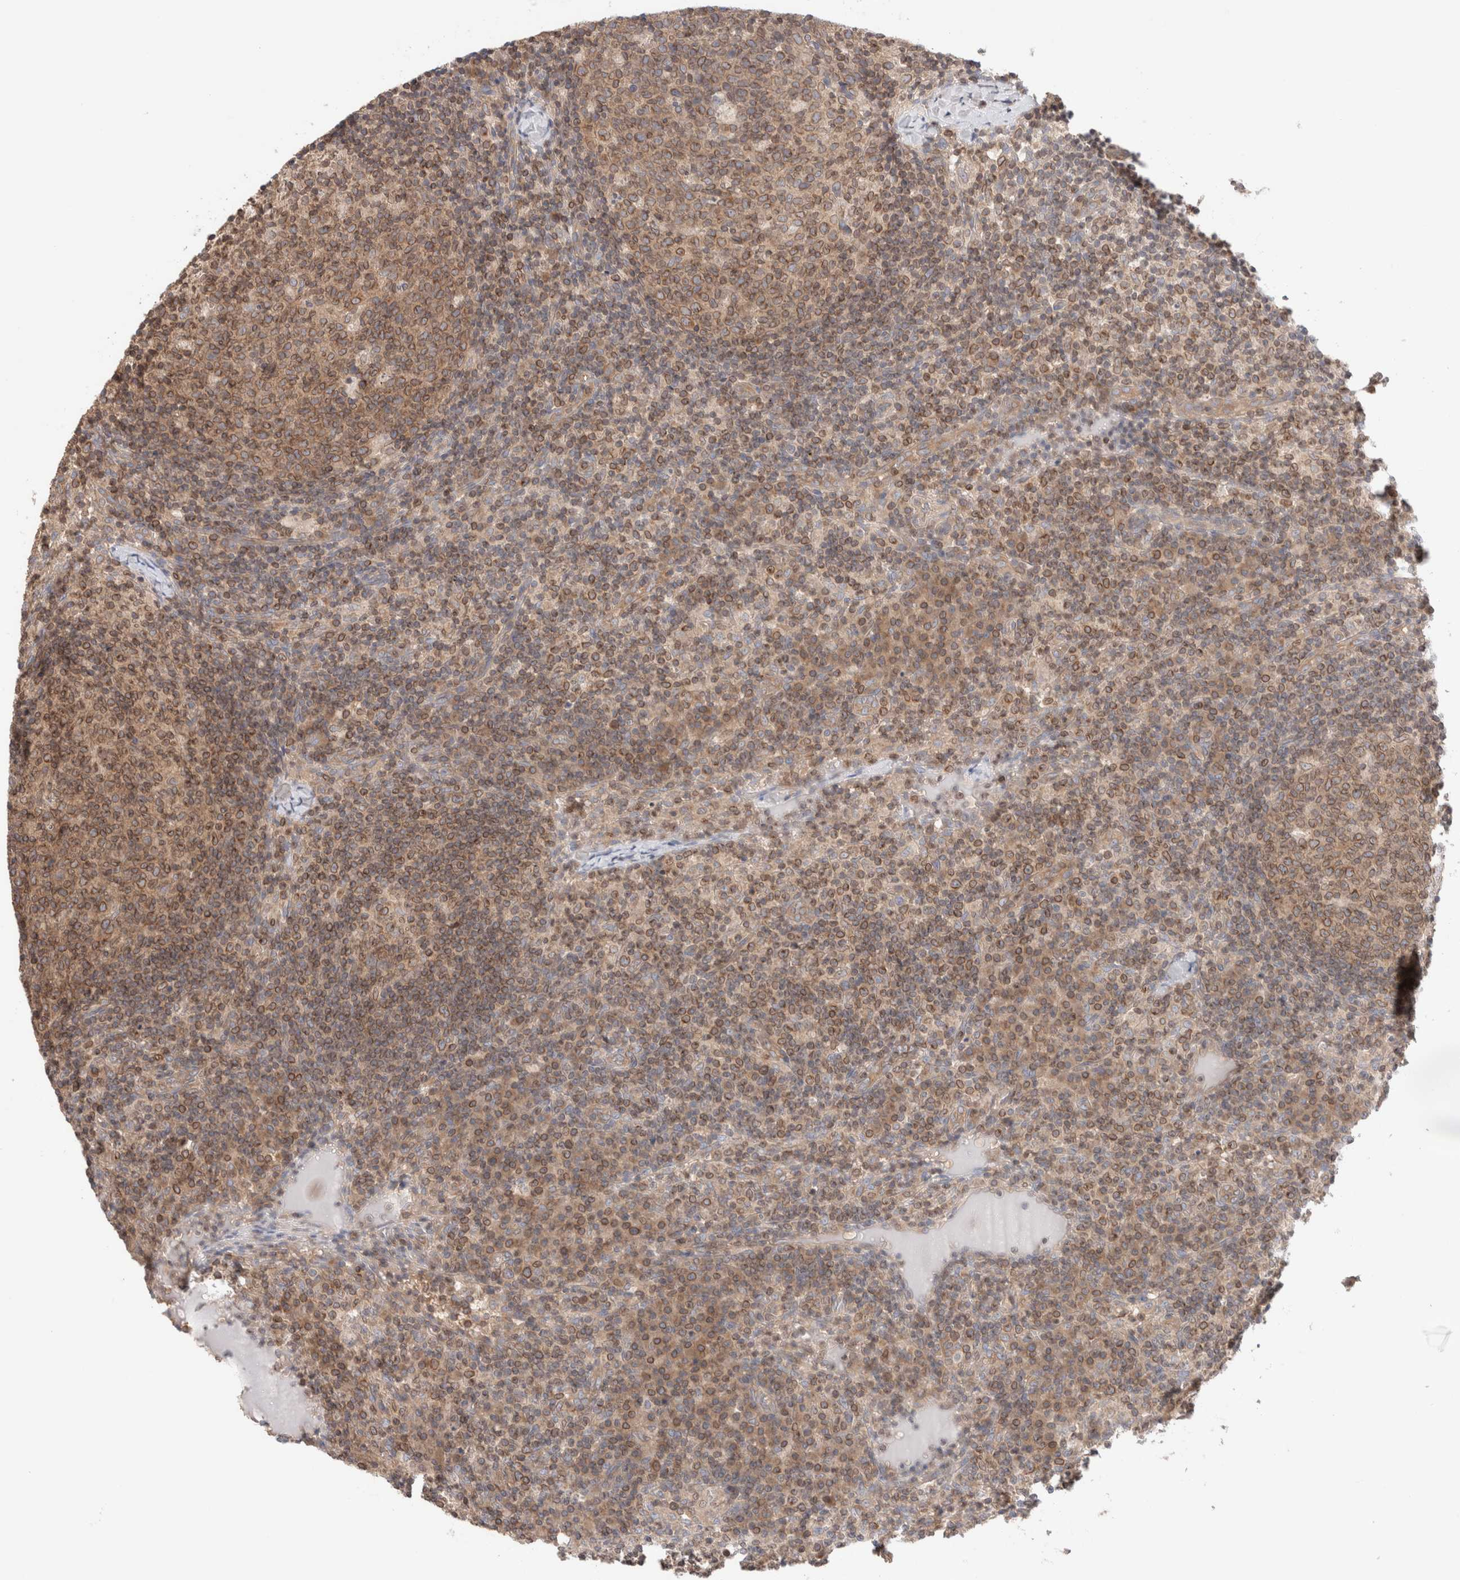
{"staining": {"intensity": "moderate", "quantity": ">75%", "location": "cytoplasmic/membranous,nuclear"}, "tissue": "lymph node", "cell_type": "Germinal center cells", "image_type": "normal", "snomed": [{"axis": "morphology", "description": "Normal tissue, NOS"}, {"axis": "morphology", "description": "Inflammation, NOS"}, {"axis": "topography", "description": "Lymph node"}], "caption": "A high-resolution image shows immunohistochemistry (IHC) staining of benign lymph node, which reveals moderate cytoplasmic/membranous,nuclear positivity in about >75% of germinal center cells.", "gene": "SIKE1", "patient": {"sex": "male", "age": 55}}